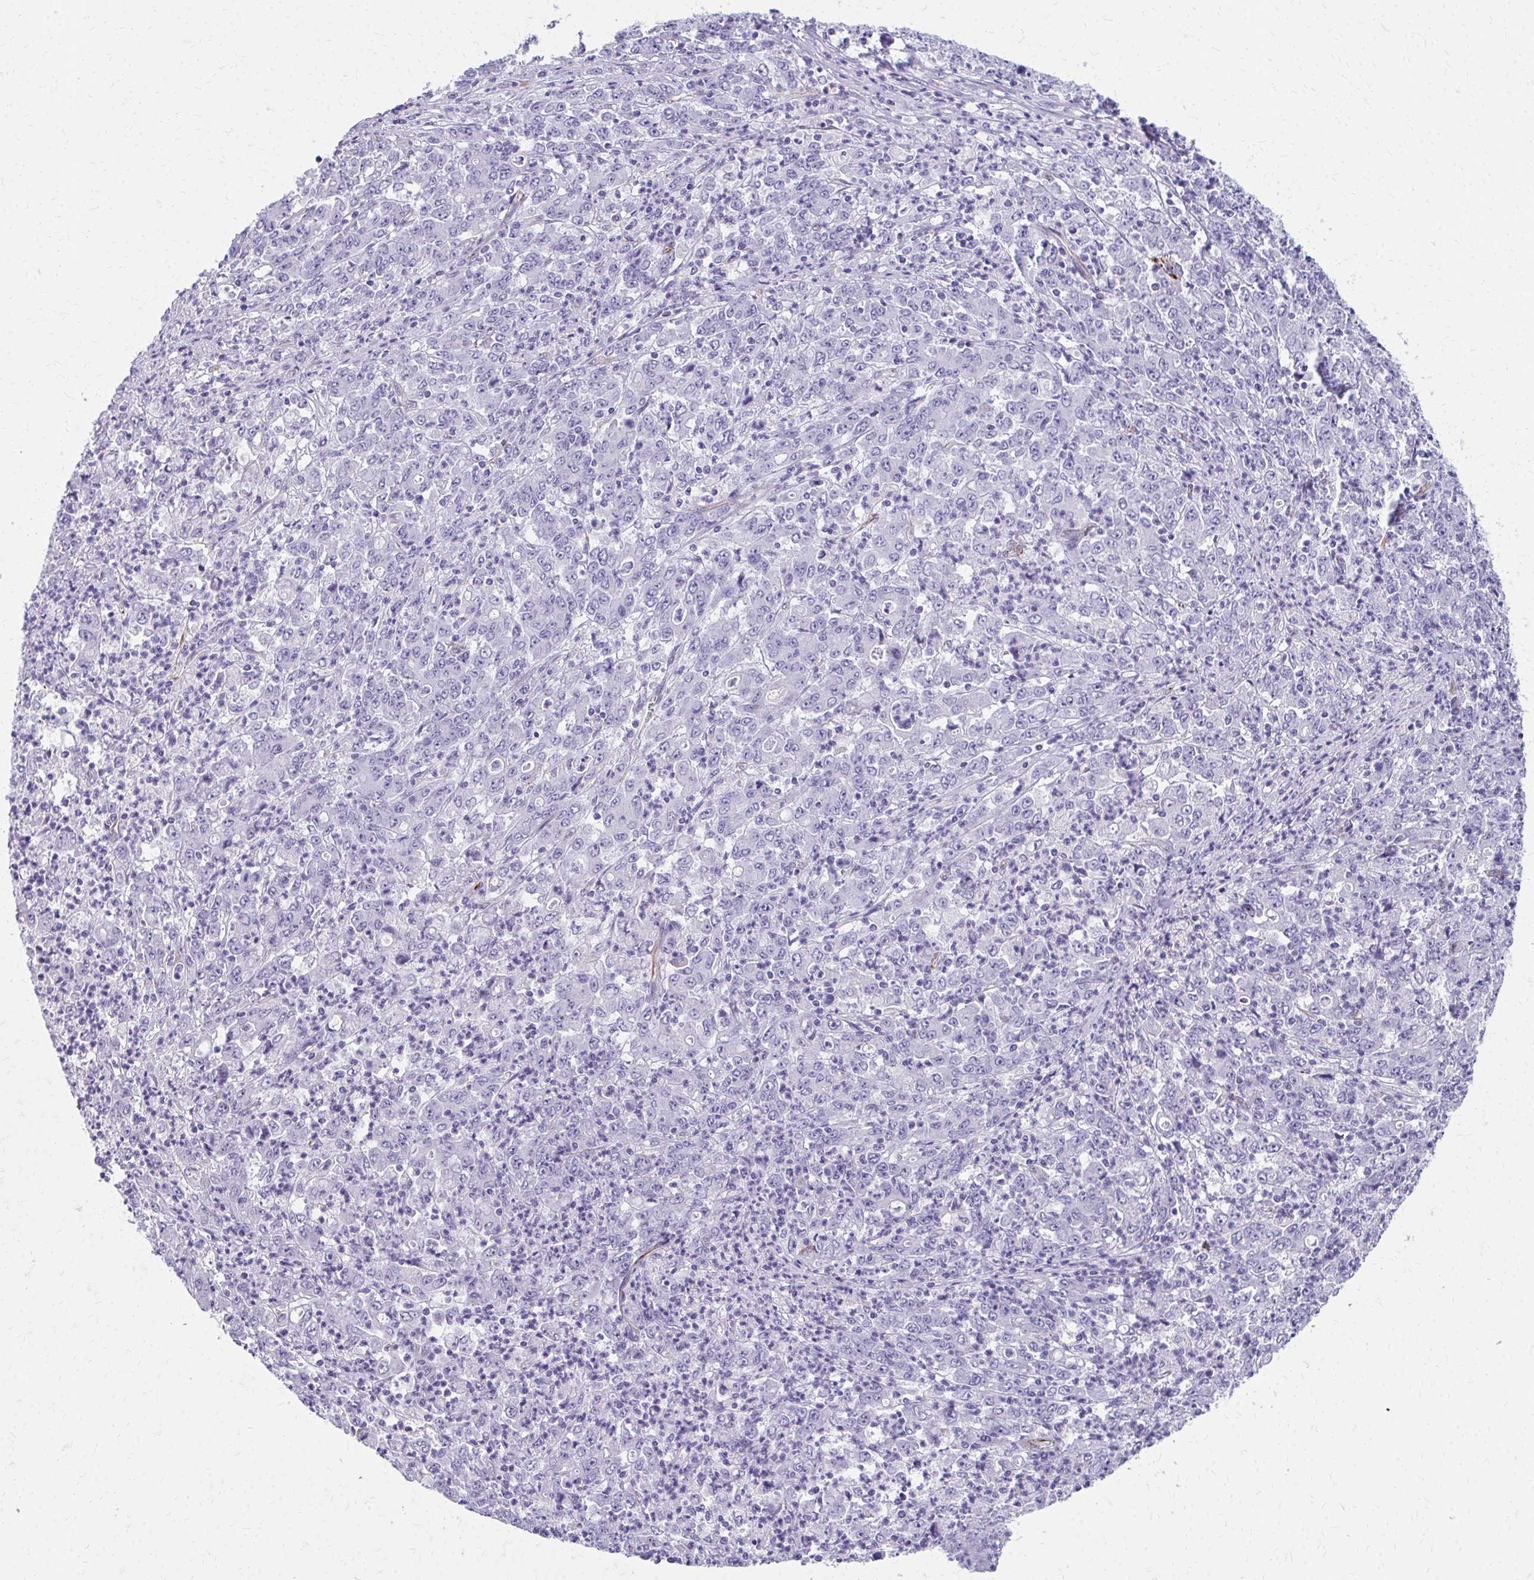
{"staining": {"intensity": "negative", "quantity": "none", "location": "none"}, "tissue": "stomach cancer", "cell_type": "Tumor cells", "image_type": "cancer", "snomed": [{"axis": "morphology", "description": "Adenocarcinoma, NOS"}, {"axis": "topography", "description": "Stomach, lower"}], "caption": "High magnification brightfield microscopy of stomach cancer (adenocarcinoma) stained with DAB (3,3'-diaminobenzidine) (brown) and counterstained with hematoxylin (blue): tumor cells show no significant staining. (Stains: DAB (3,3'-diaminobenzidine) immunohistochemistry (IHC) with hematoxylin counter stain, Microscopy: brightfield microscopy at high magnification).", "gene": "TRIM6", "patient": {"sex": "female", "age": 71}}